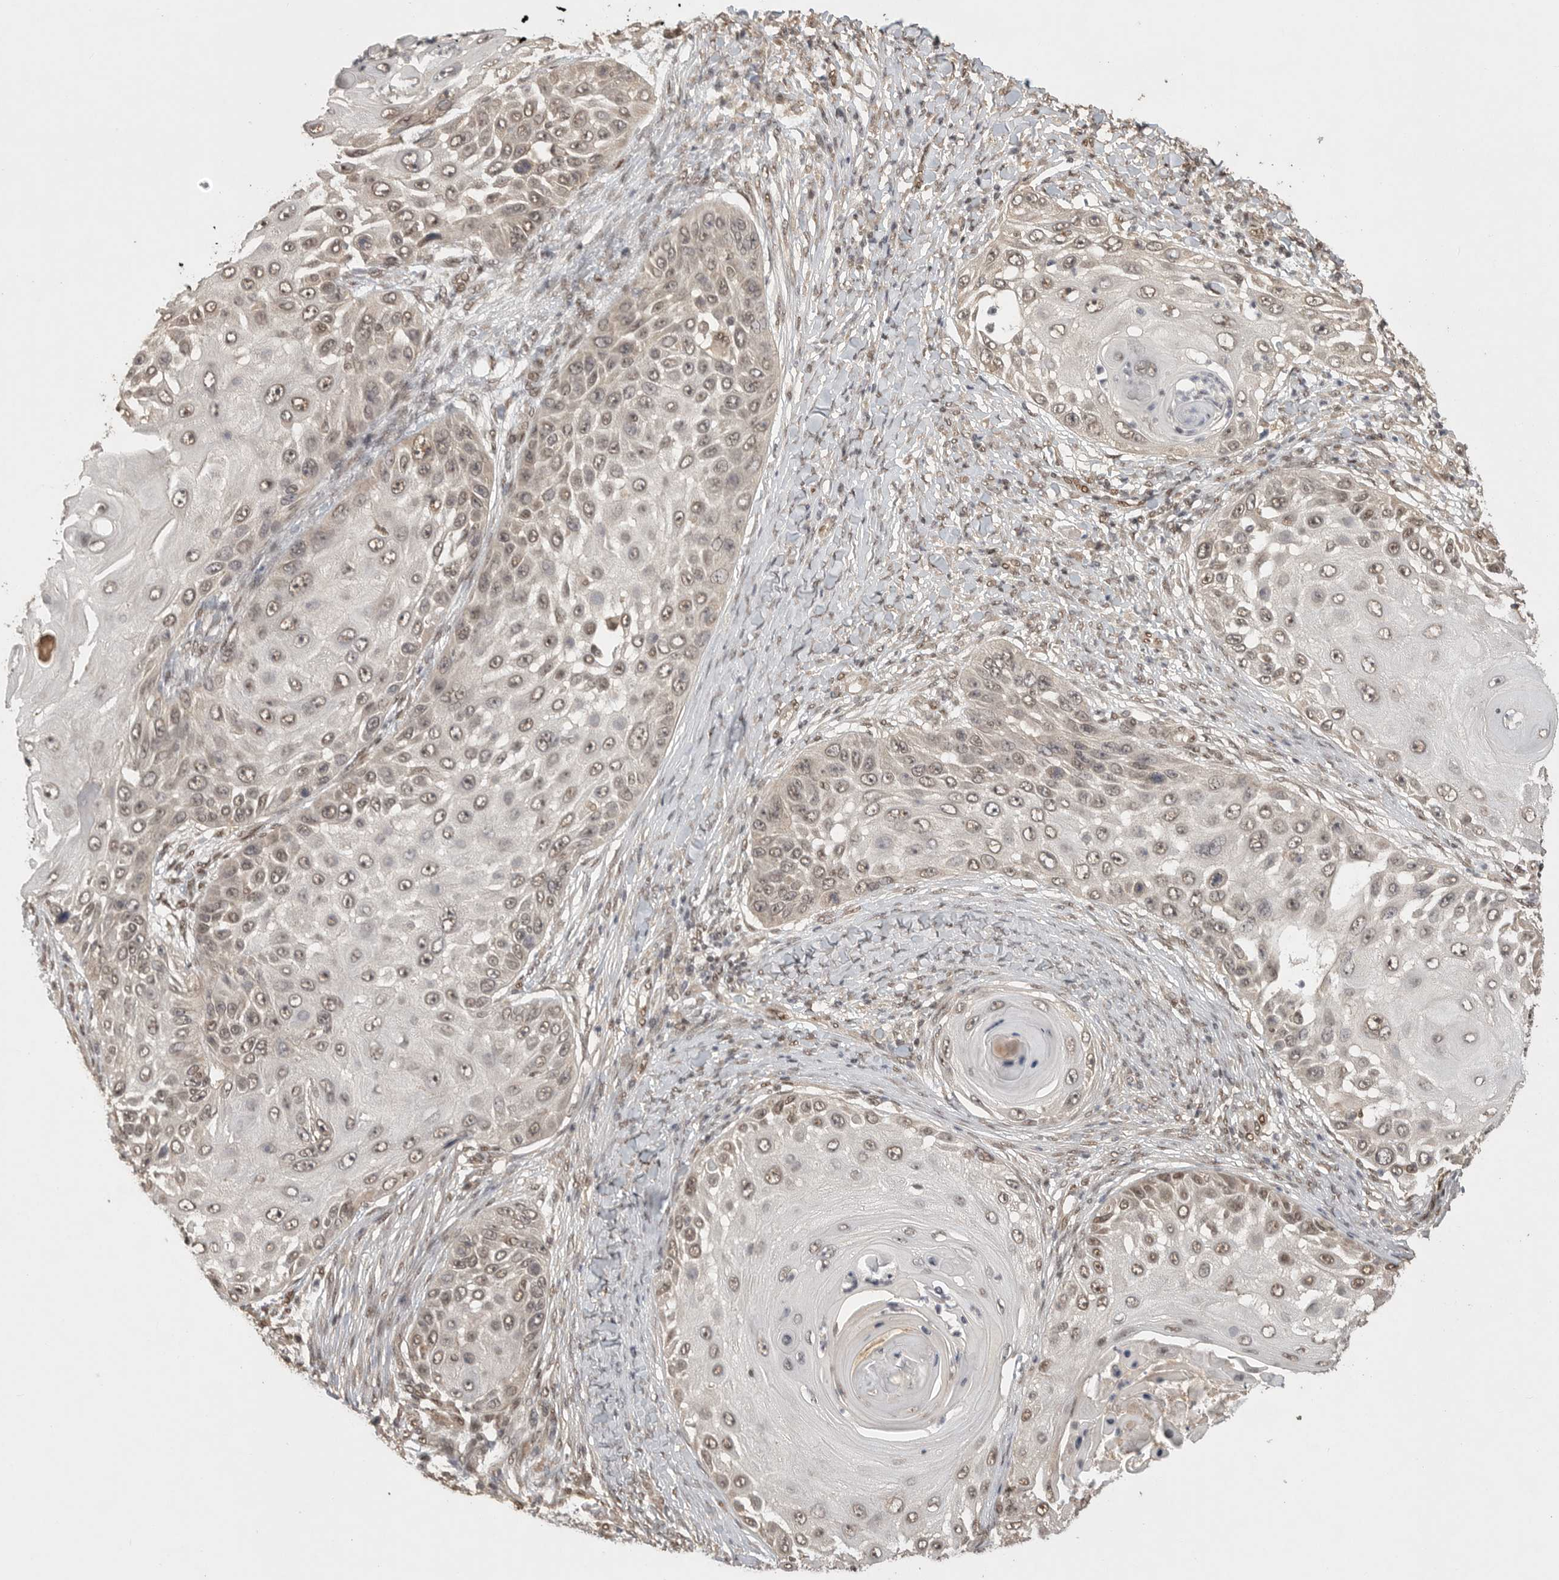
{"staining": {"intensity": "moderate", "quantity": "25%-75%", "location": "nuclear"}, "tissue": "skin cancer", "cell_type": "Tumor cells", "image_type": "cancer", "snomed": [{"axis": "morphology", "description": "Squamous cell carcinoma, NOS"}, {"axis": "topography", "description": "Skin"}], "caption": "Immunohistochemistry (IHC) of squamous cell carcinoma (skin) reveals medium levels of moderate nuclear staining in approximately 25%-75% of tumor cells.", "gene": "DFFA", "patient": {"sex": "female", "age": 44}}